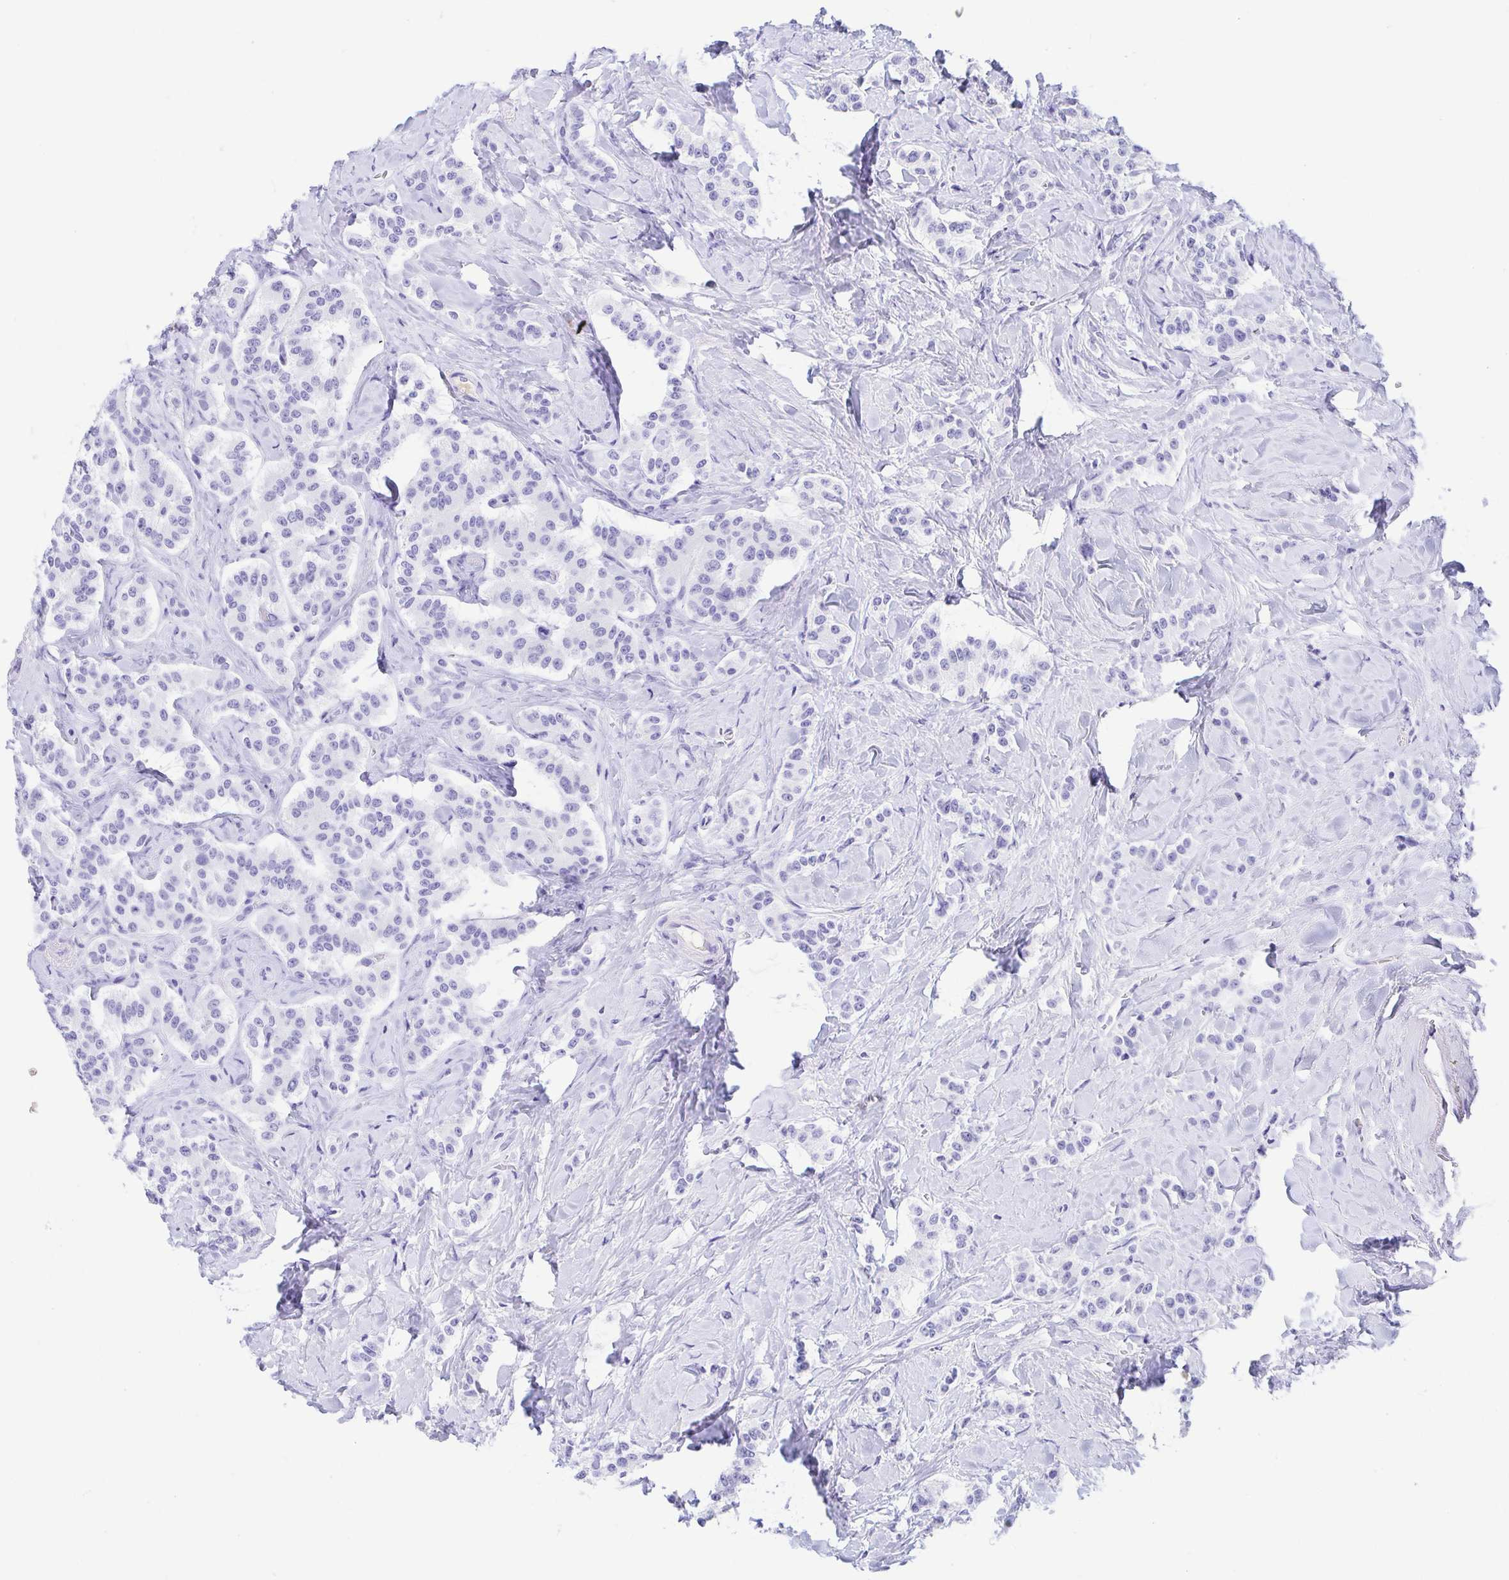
{"staining": {"intensity": "negative", "quantity": "none", "location": "none"}, "tissue": "carcinoid", "cell_type": "Tumor cells", "image_type": "cancer", "snomed": [{"axis": "morphology", "description": "Normal tissue, NOS"}, {"axis": "morphology", "description": "Carcinoid, malignant, NOS"}, {"axis": "topography", "description": "Pancreas"}], "caption": "IHC of carcinoid exhibits no expression in tumor cells. (DAB (3,3'-diaminobenzidine) immunohistochemistry, high magnification).", "gene": "GKN1", "patient": {"sex": "male", "age": 36}}